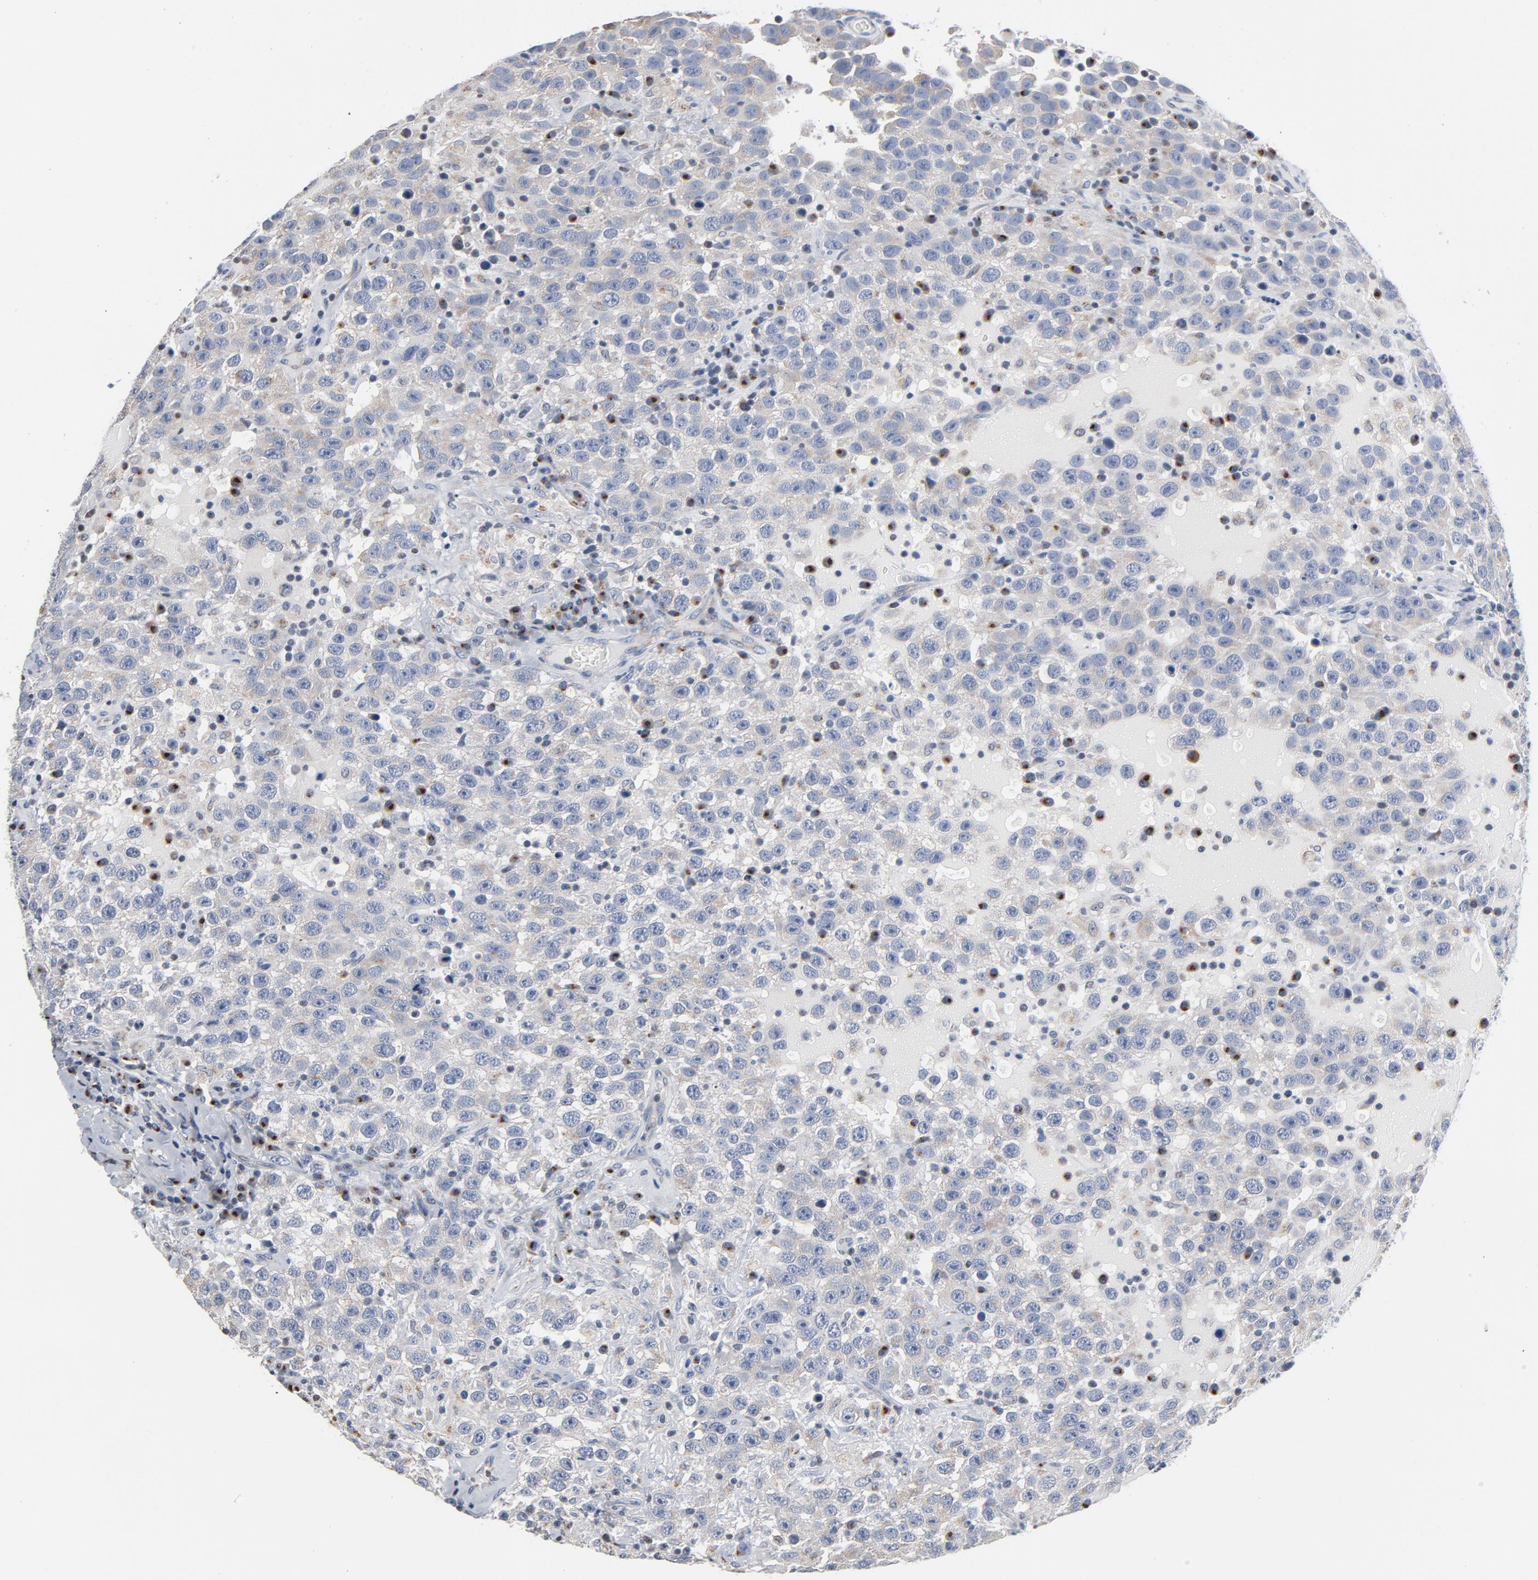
{"staining": {"intensity": "moderate", "quantity": "25%-75%", "location": "cytoplasmic/membranous"}, "tissue": "testis cancer", "cell_type": "Tumor cells", "image_type": "cancer", "snomed": [{"axis": "morphology", "description": "Seminoma, NOS"}, {"axis": "topography", "description": "Testis"}], "caption": "IHC (DAB (3,3'-diaminobenzidine)) staining of human testis cancer (seminoma) shows moderate cytoplasmic/membranous protein positivity in about 25%-75% of tumor cells. (Stains: DAB in brown, nuclei in blue, Microscopy: brightfield microscopy at high magnification).", "gene": "YIPF6", "patient": {"sex": "male", "age": 41}}